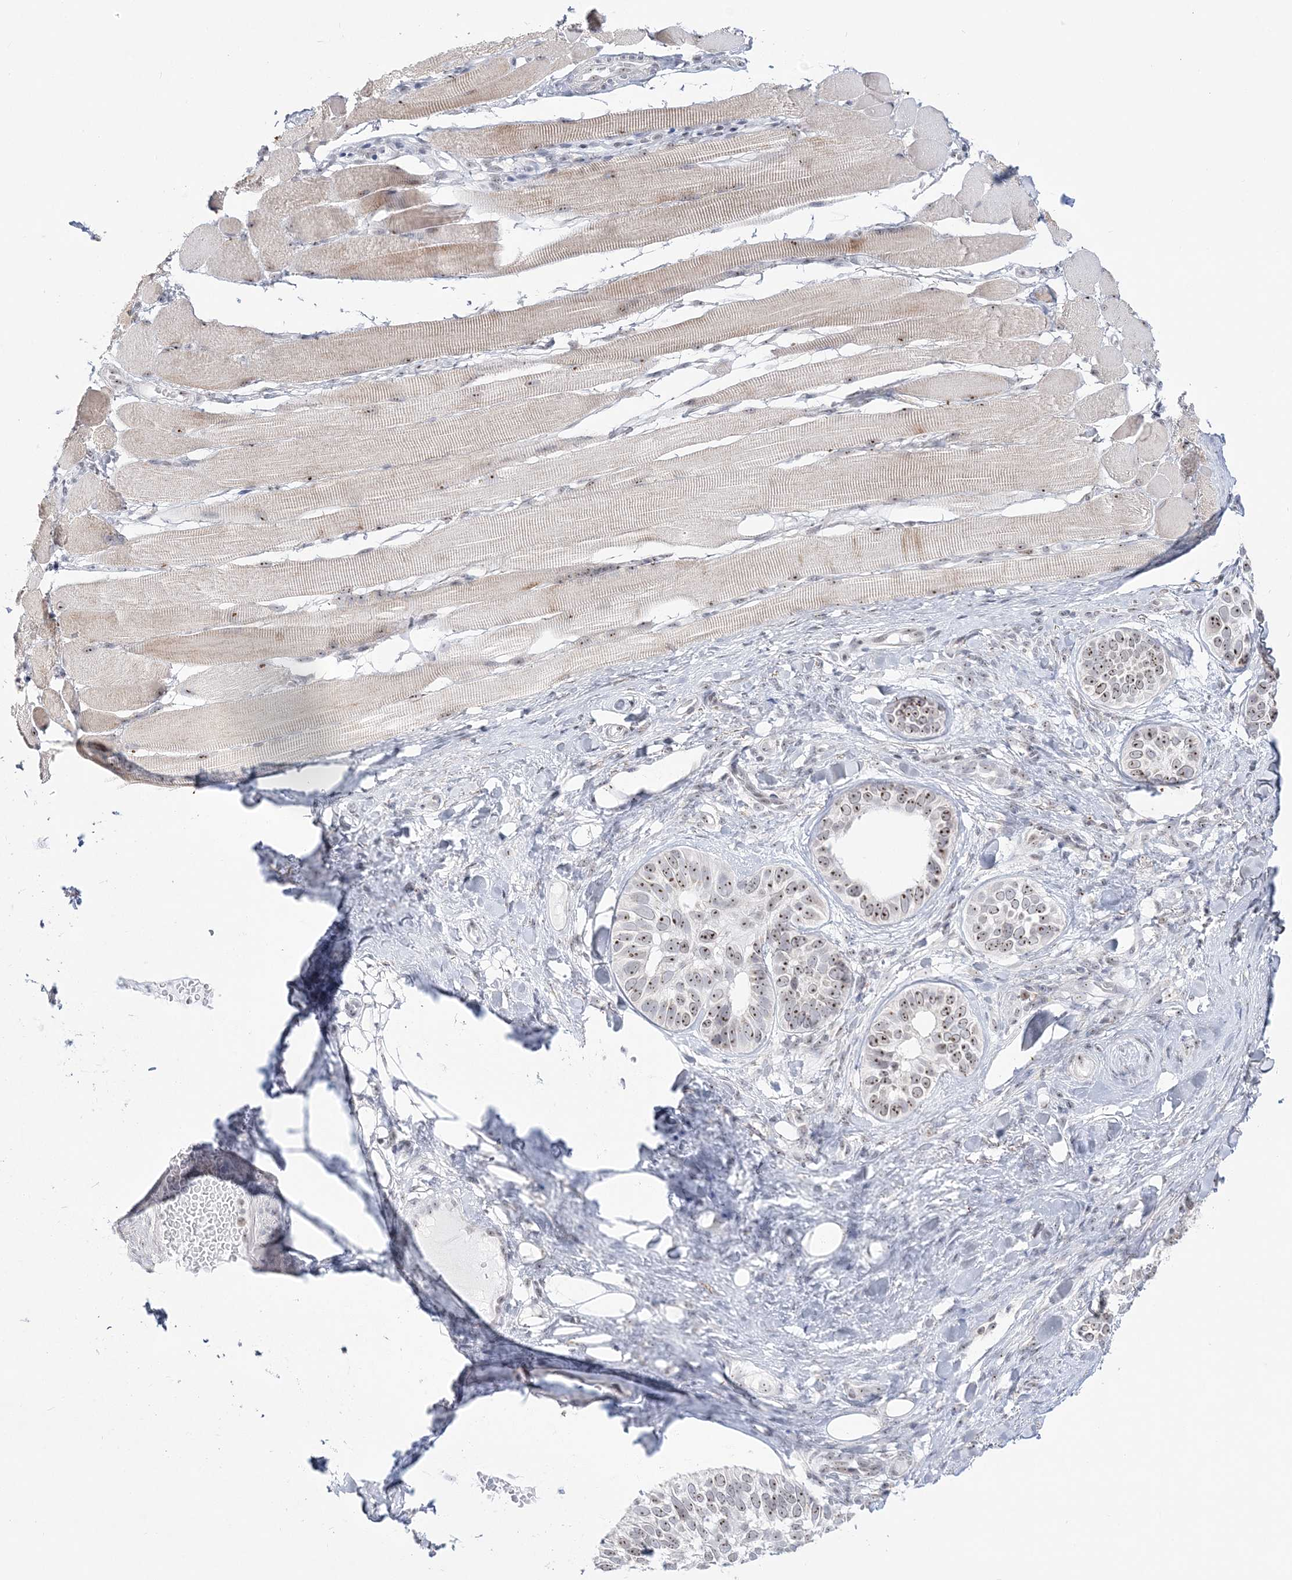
{"staining": {"intensity": "moderate", "quantity": ">75%", "location": "nuclear"}, "tissue": "skin cancer", "cell_type": "Tumor cells", "image_type": "cancer", "snomed": [{"axis": "morphology", "description": "Basal cell carcinoma"}, {"axis": "topography", "description": "Skin"}], "caption": "Protein staining by immunohistochemistry reveals moderate nuclear staining in about >75% of tumor cells in basal cell carcinoma (skin).", "gene": "DDX21", "patient": {"sex": "male", "age": 62}}